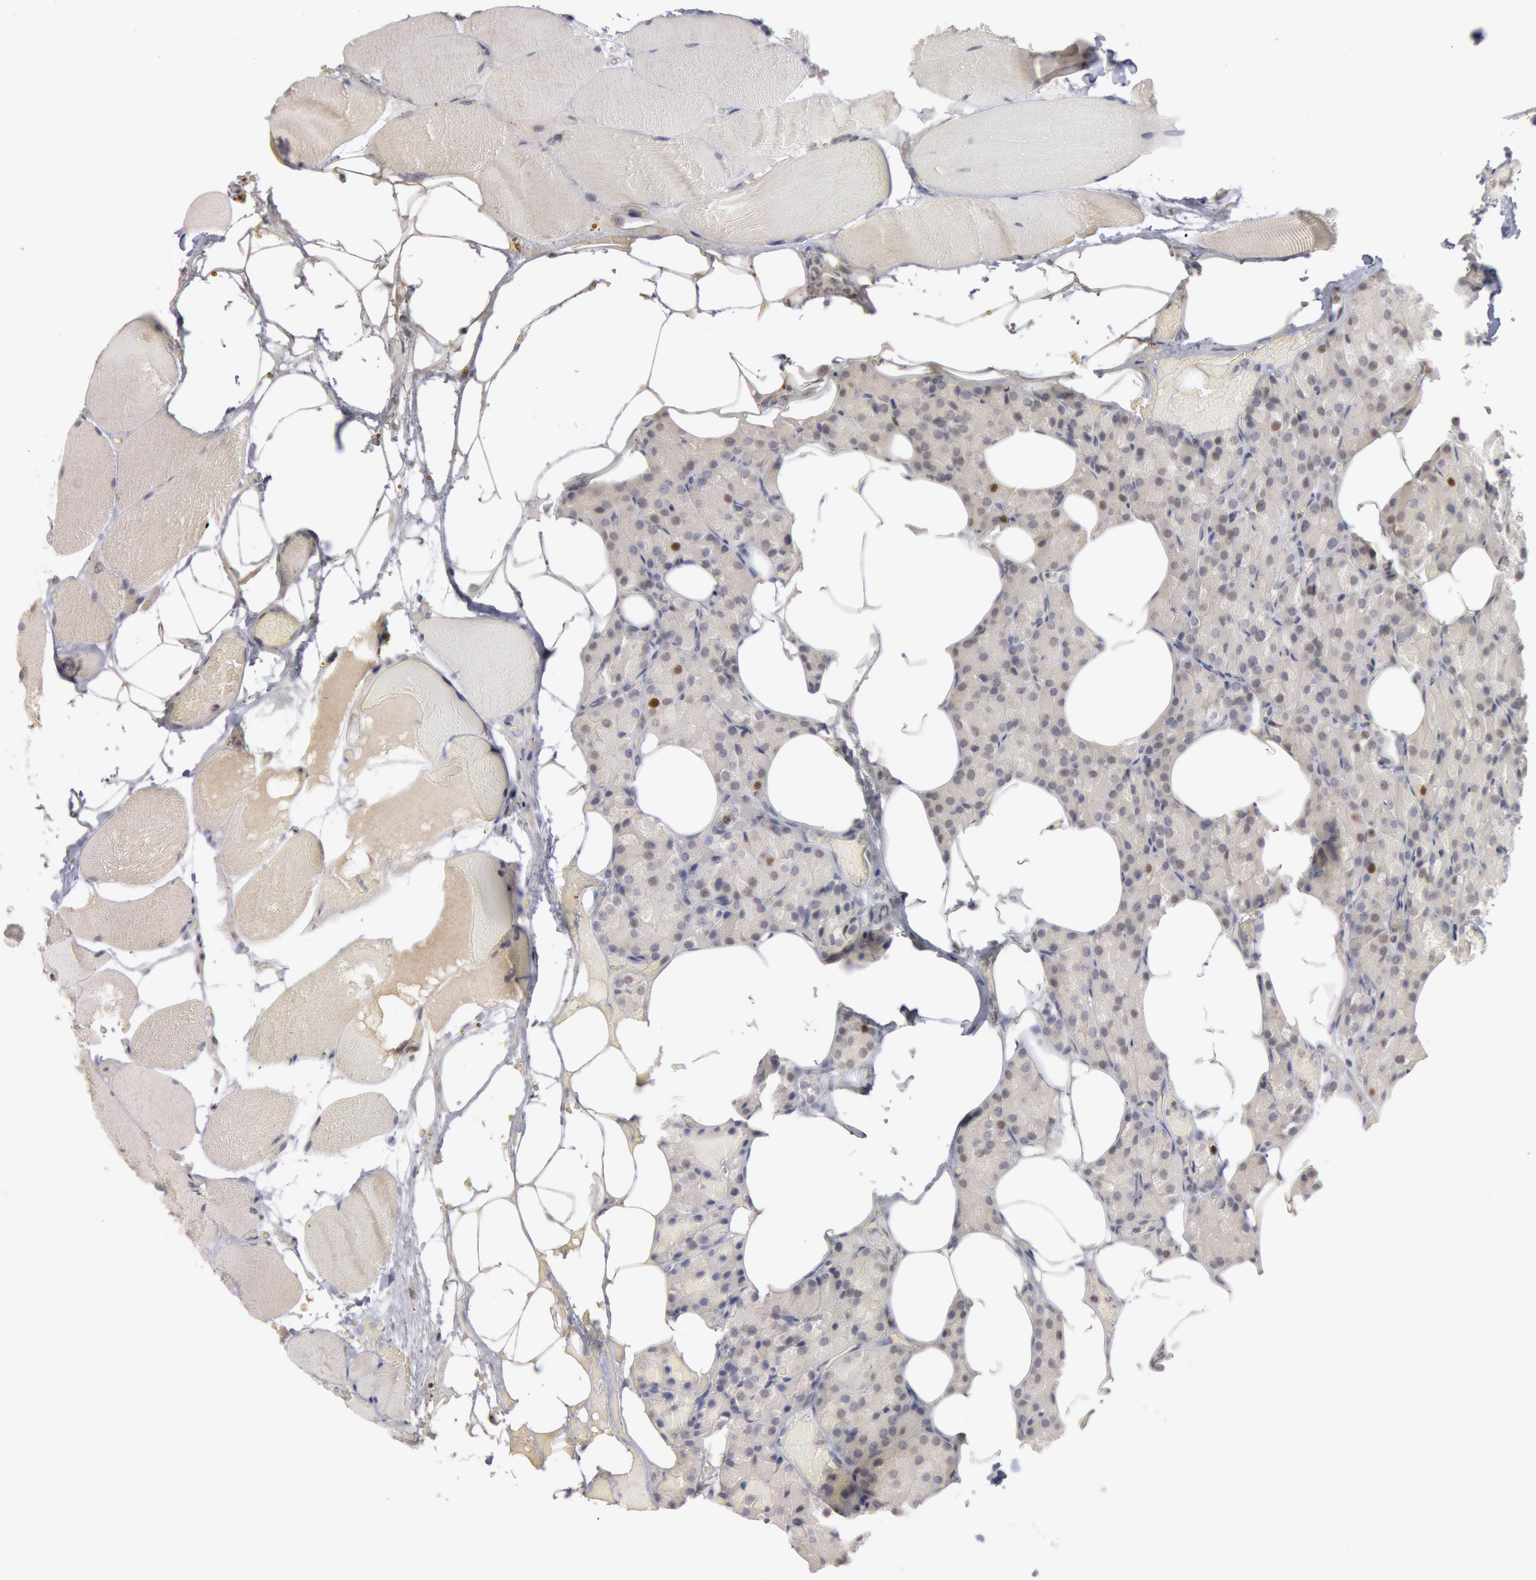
{"staining": {"intensity": "moderate", "quantity": "<25%", "location": "nuclear"}, "tissue": "parathyroid gland", "cell_type": "Glandular cells", "image_type": "normal", "snomed": [{"axis": "morphology", "description": "Normal tissue, NOS"}, {"axis": "topography", "description": "Skeletal muscle"}, {"axis": "topography", "description": "Parathyroid gland"}], "caption": "A brown stain highlights moderate nuclear expression of a protein in glandular cells of unremarkable parathyroid gland.", "gene": "WDHD1", "patient": {"sex": "female", "age": 37}}